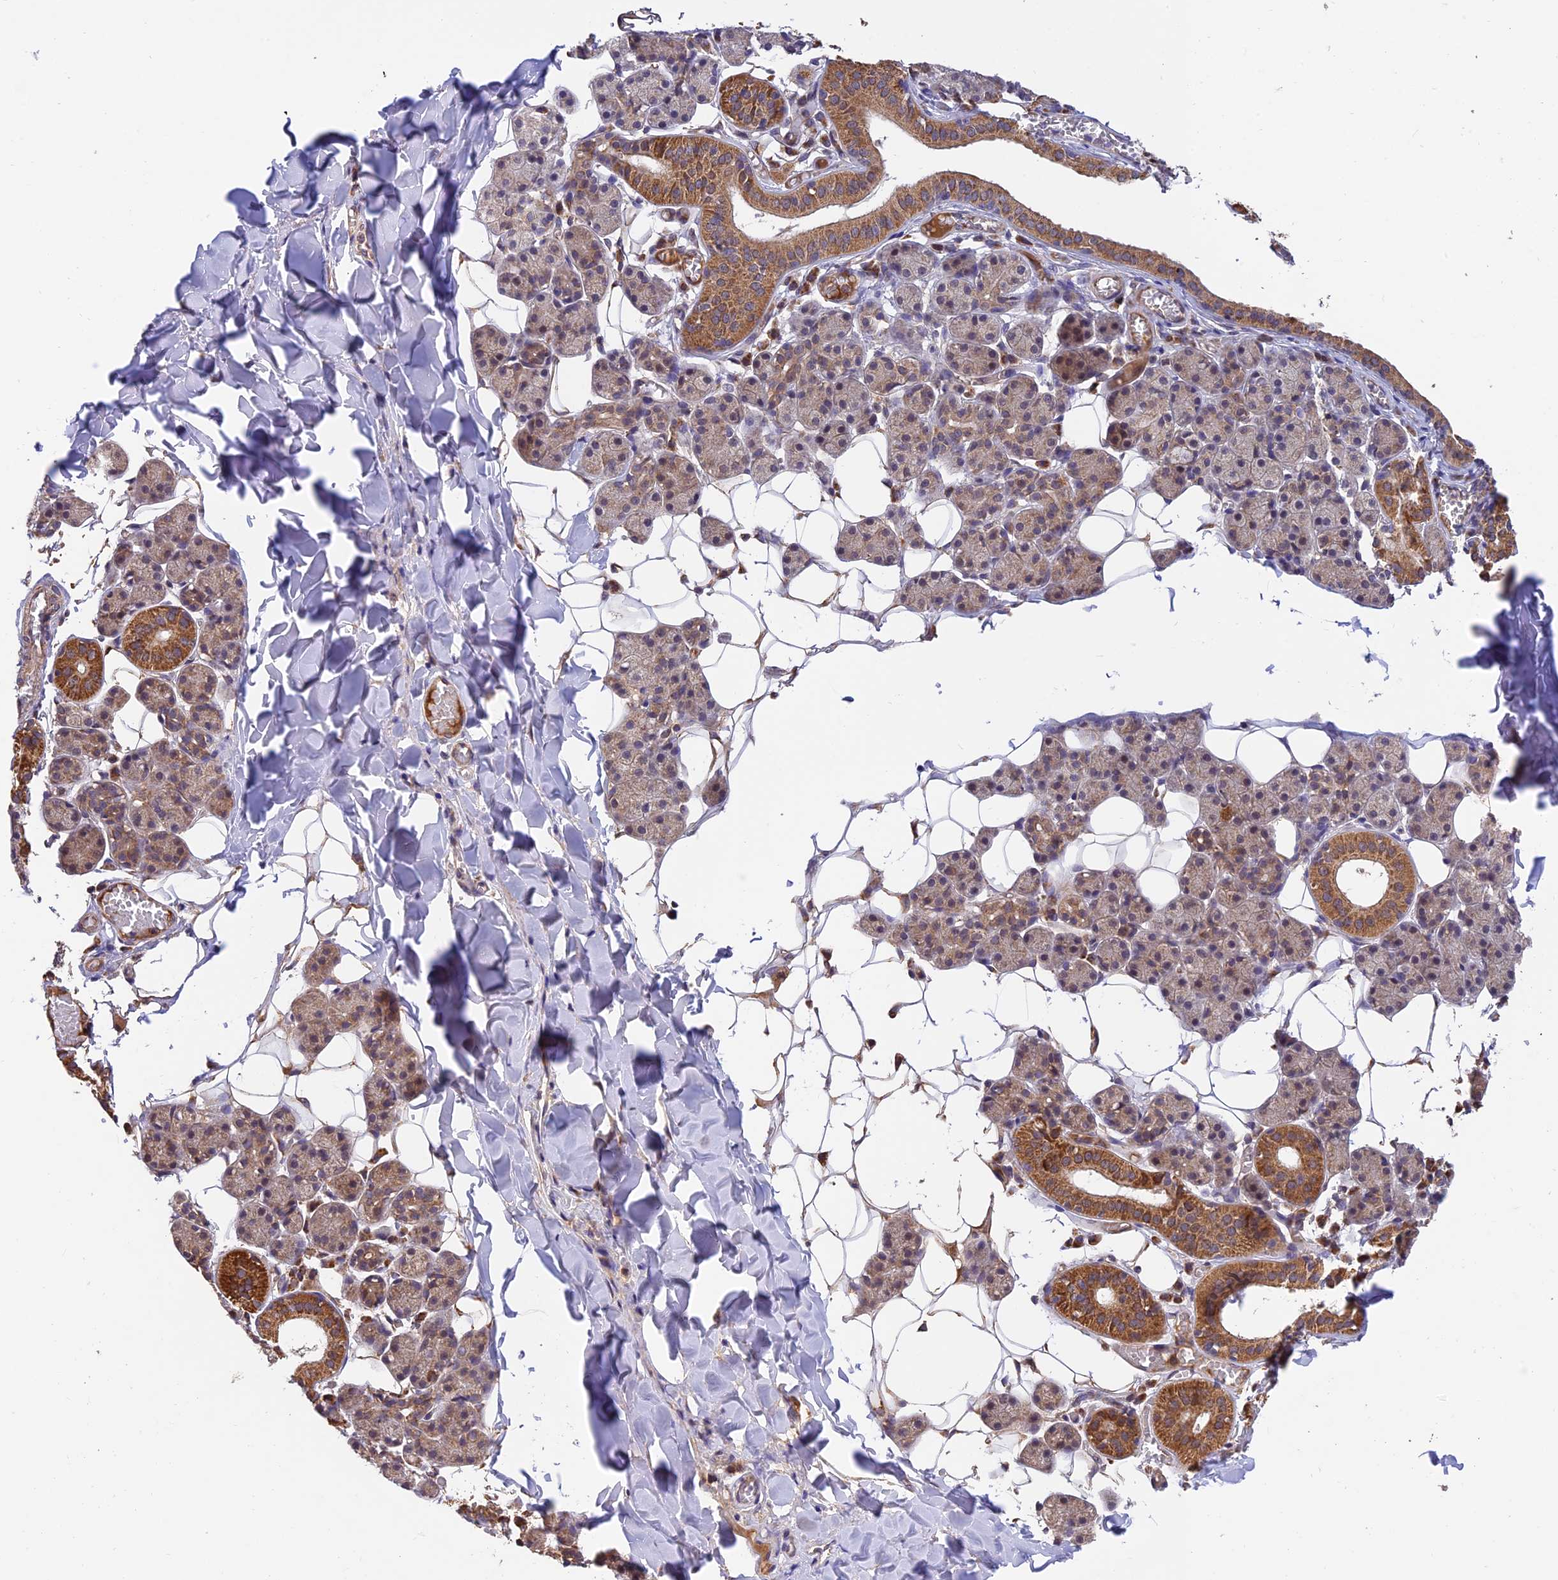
{"staining": {"intensity": "moderate", "quantity": "25%-75%", "location": "cytoplasmic/membranous"}, "tissue": "salivary gland", "cell_type": "Glandular cells", "image_type": "normal", "snomed": [{"axis": "morphology", "description": "Normal tissue, NOS"}, {"axis": "topography", "description": "Salivary gland"}], "caption": "Salivary gland stained with DAB IHC demonstrates medium levels of moderate cytoplasmic/membranous positivity in approximately 25%-75% of glandular cells.", "gene": "MNS1", "patient": {"sex": "female", "age": 33}}